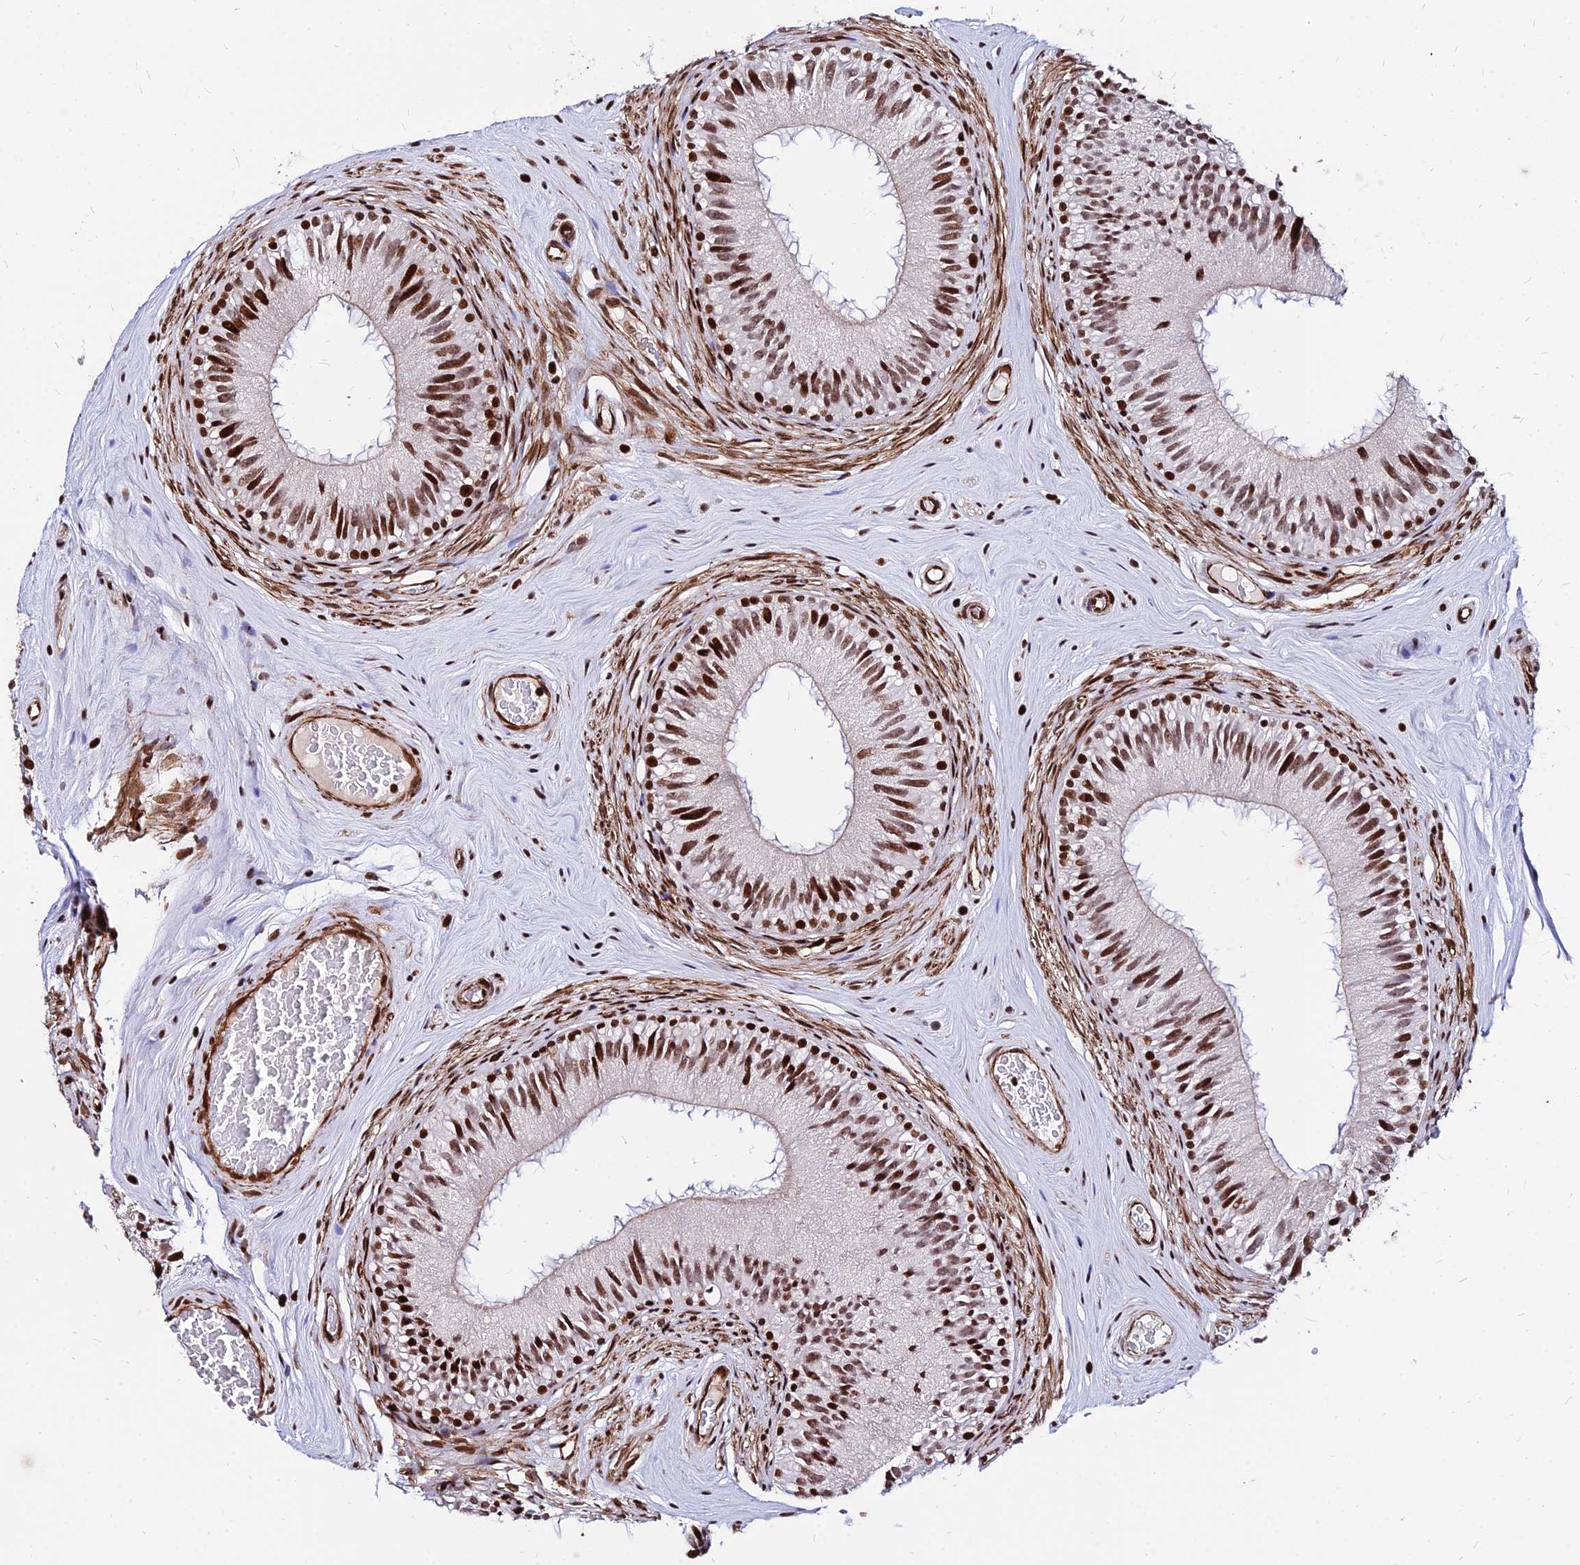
{"staining": {"intensity": "strong", "quantity": ">75%", "location": "nuclear"}, "tissue": "epididymis", "cell_type": "Glandular cells", "image_type": "normal", "snomed": [{"axis": "morphology", "description": "Normal tissue, NOS"}, {"axis": "topography", "description": "Epididymis"}], "caption": "Unremarkable epididymis exhibits strong nuclear staining in approximately >75% of glandular cells, visualized by immunohistochemistry.", "gene": "NYAP2", "patient": {"sex": "male", "age": 45}}